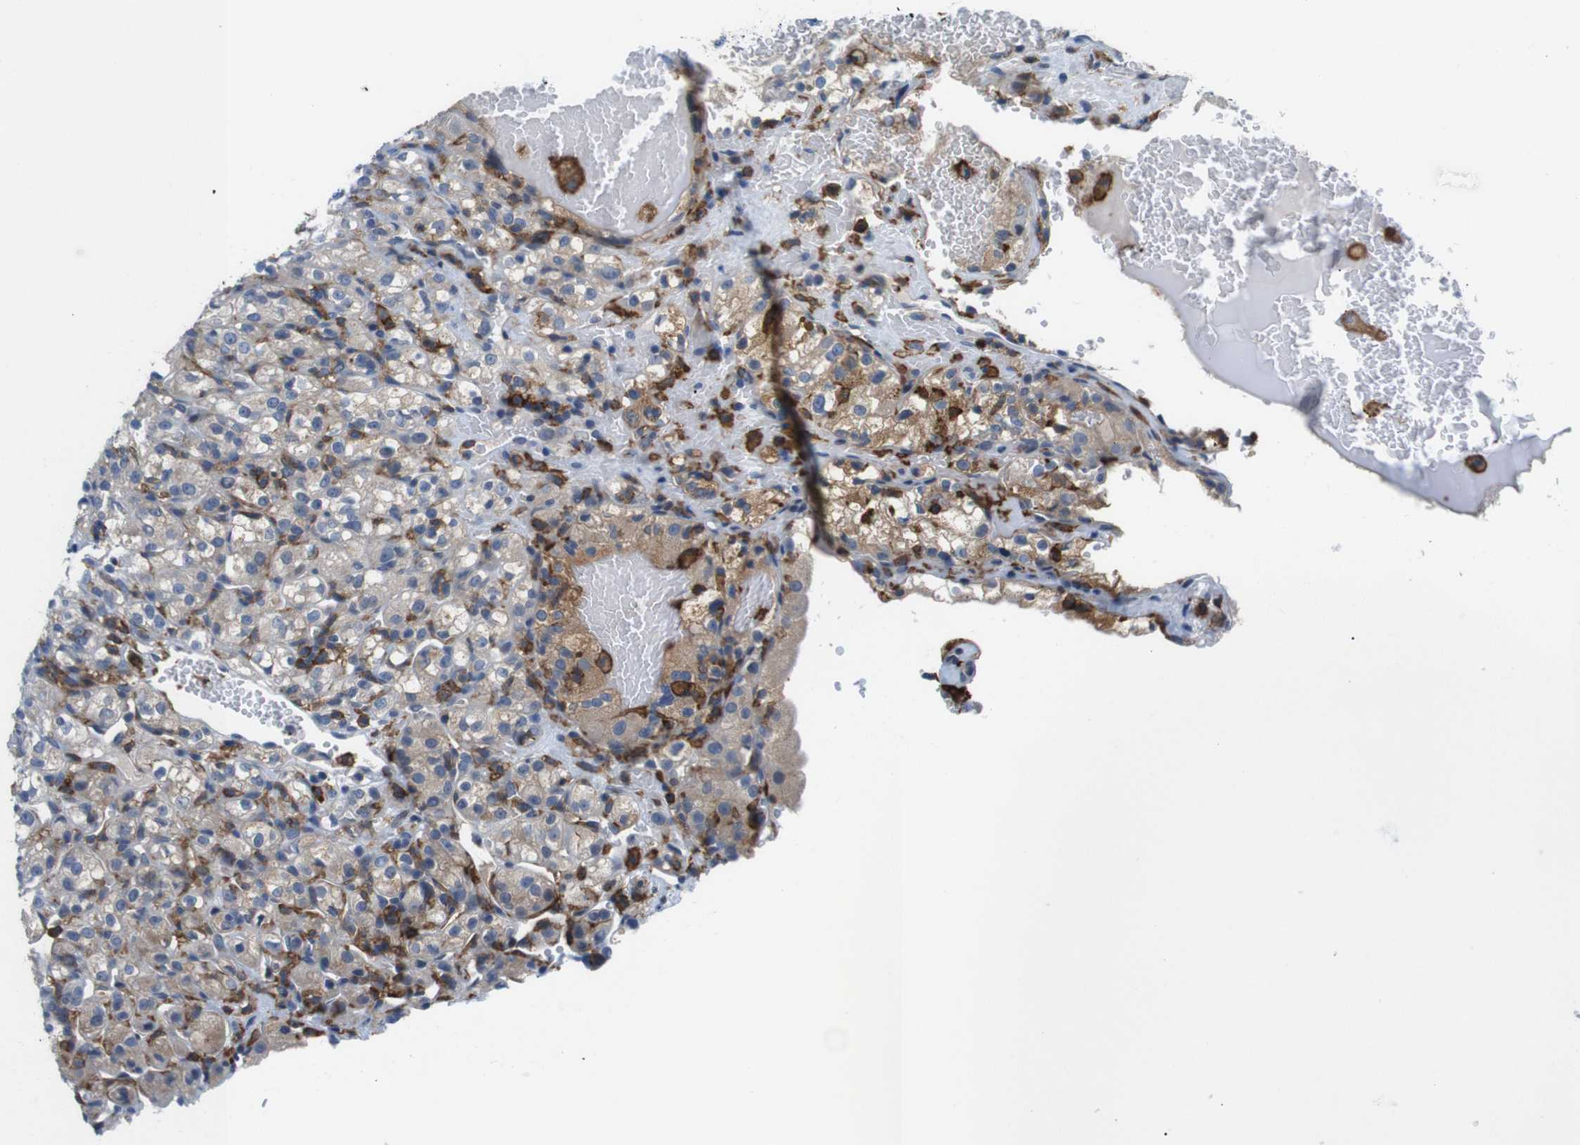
{"staining": {"intensity": "weak", "quantity": ">75%", "location": "cytoplasmic/membranous"}, "tissue": "renal cancer", "cell_type": "Tumor cells", "image_type": "cancer", "snomed": [{"axis": "morphology", "description": "Normal tissue, NOS"}, {"axis": "morphology", "description": "Adenocarcinoma, NOS"}, {"axis": "topography", "description": "Kidney"}], "caption": "Protein expression analysis of human adenocarcinoma (renal) reveals weak cytoplasmic/membranous expression in approximately >75% of tumor cells. The staining is performed using DAB (3,3'-diaminobenzidine) brown chromogen to label protein expression. The nuclei are counter-stained blue using hematoxylin.", "gene": "CD300C", "patient": {"sex": "male", "age": 61}}